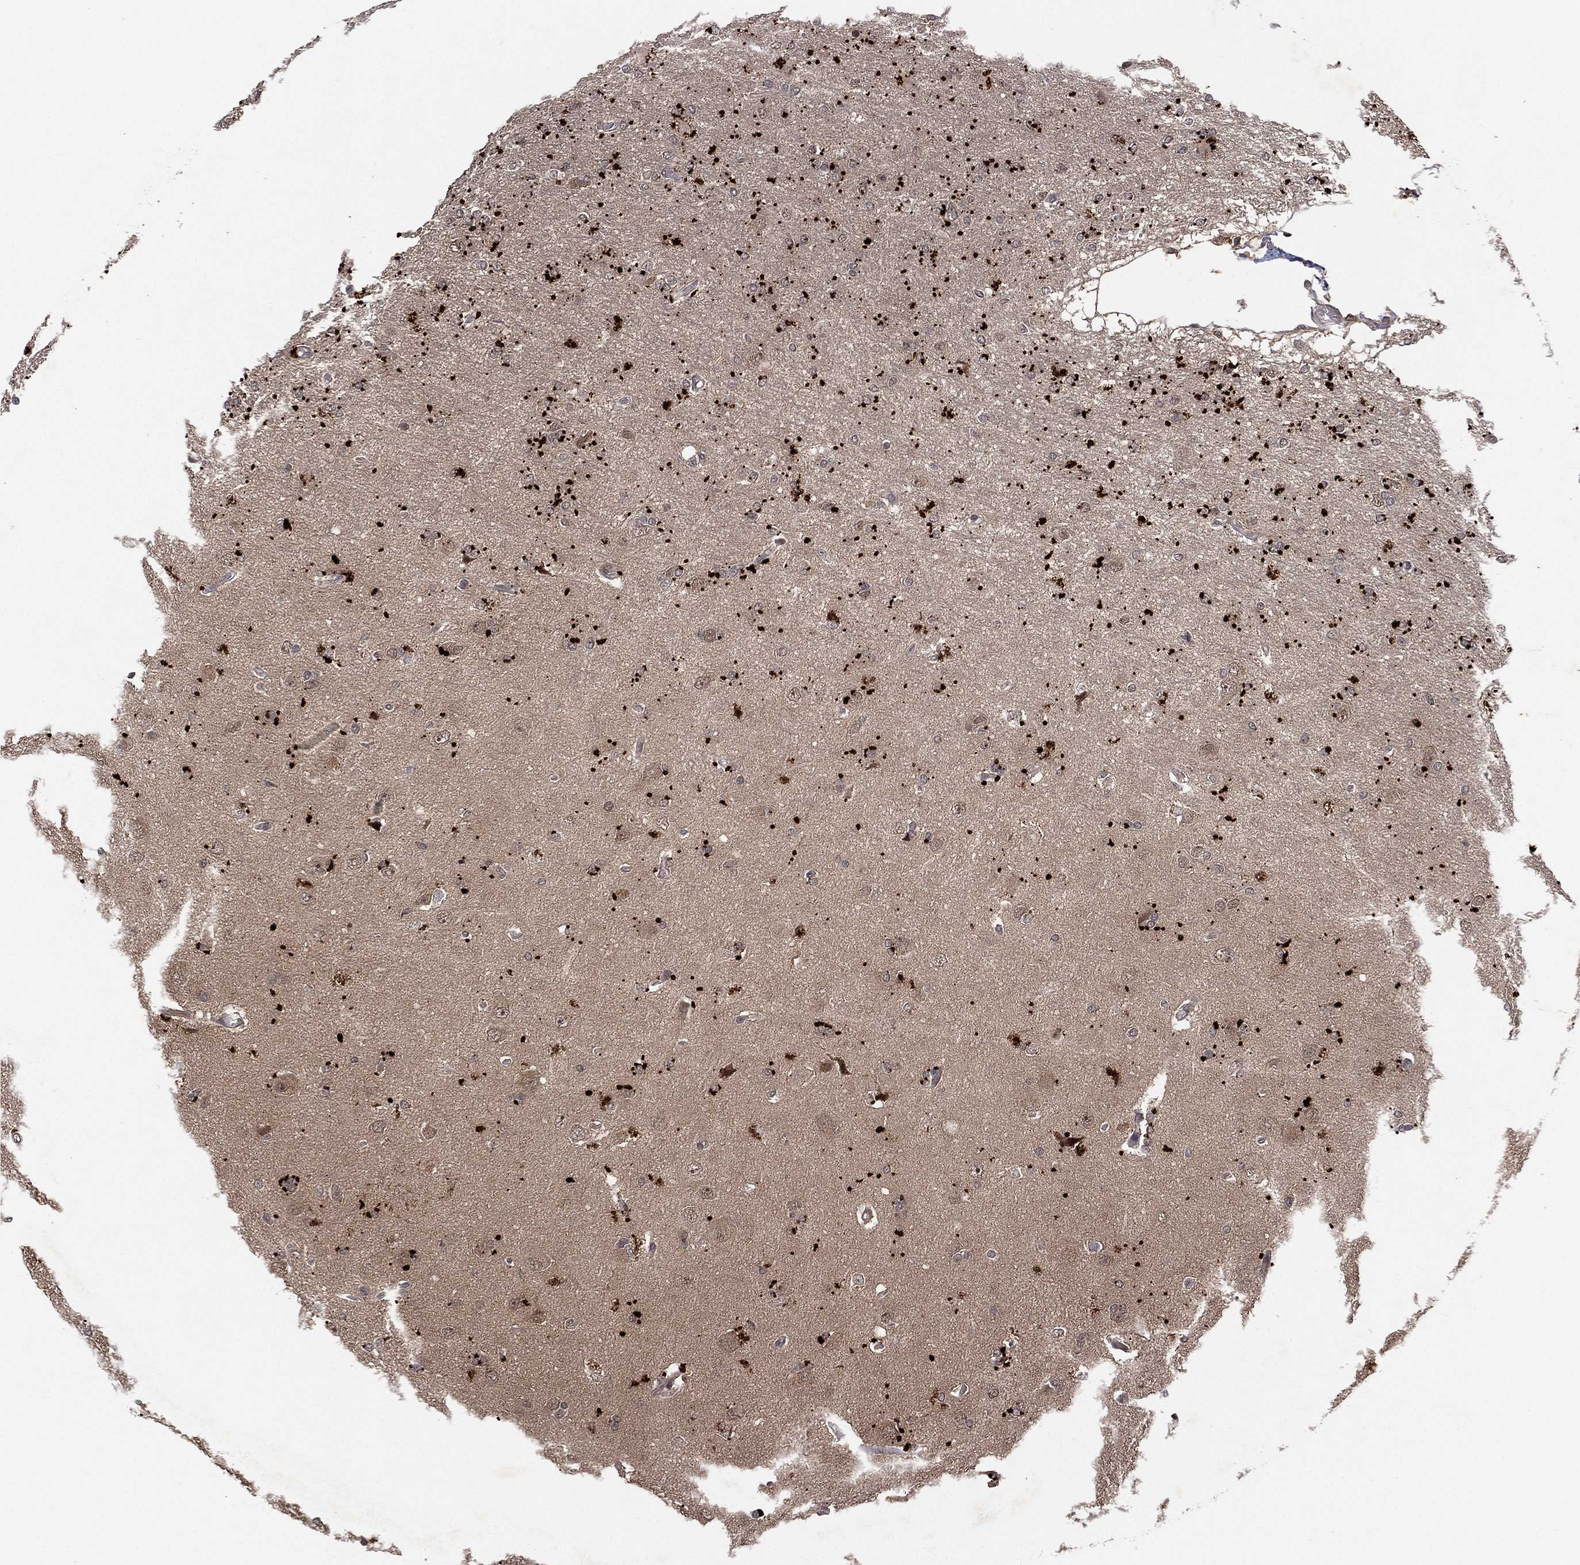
{"staining": {"intensity": "negative", "quantity": "none", "location": "none"}, "tissue": "glioma", "cell_type": "Tumor cells", "image_type": "cancer", "snomed": [{"axis": "morphology", "description": "Glioma, malignant, High grade"}, {"axis": "topography", "description": "Cerebral cortex"}], "caption": "Malignant glioma (high-grade) was stained to show a protein in brown. There is no significant staining in tumor cells.", "gene": "ATG4B", "patient": {"sex": "male", "age": 70}}